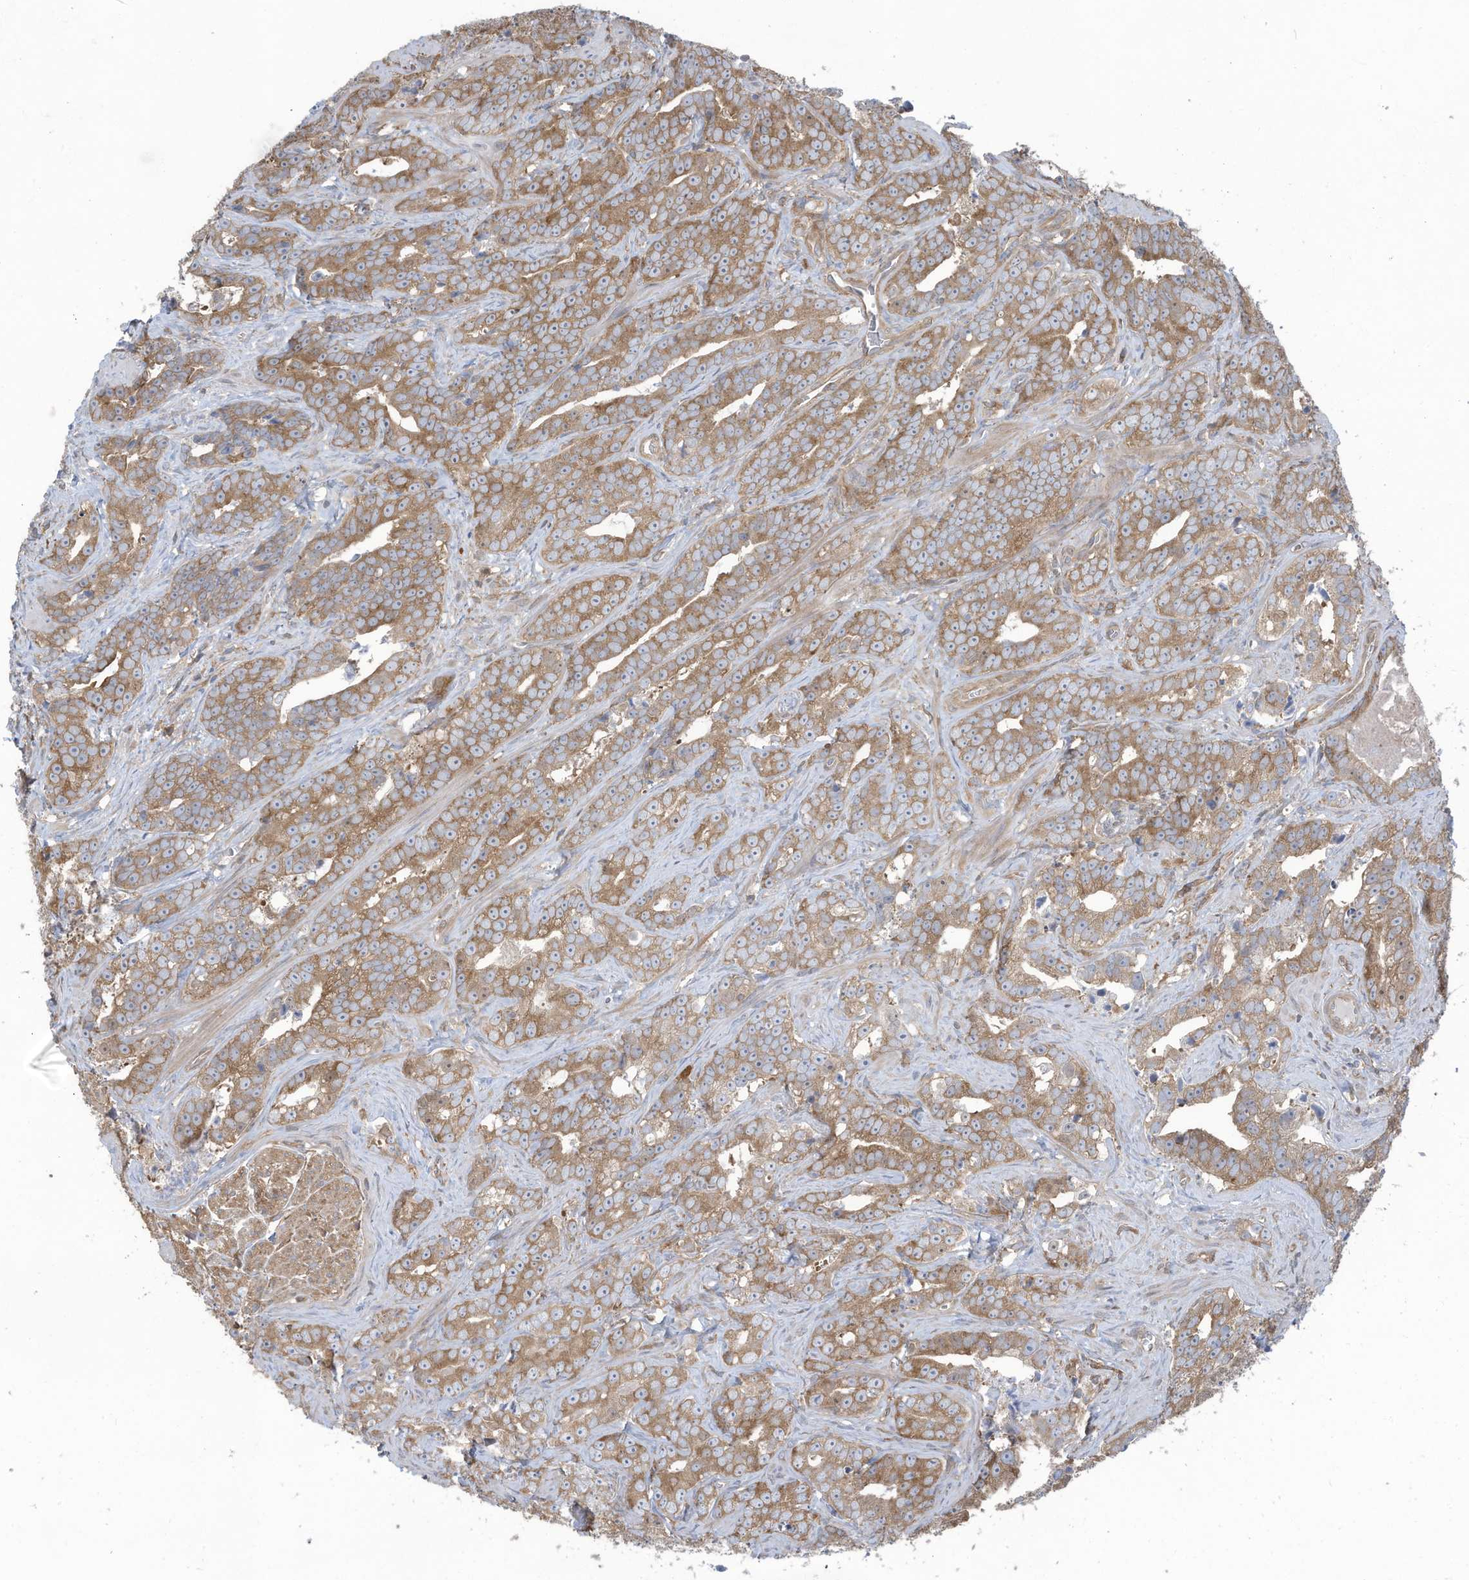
{"staining": {"intensity": "moderate", "quantity": ">75%", "location": "cytoplasmic/membranous,nuclear"}, "tissue": "prostate cancer", "cell_type": "Tumor cells", "image_type": "cancer", "snomed": [{"axis": "morphology", "description": "Adenocarcinoma, High grade"}, {"axis": "topography", "description": "Prostate"}], "caption": "High-power microscopy captured an immunohistochemistry micrograph of prostate cancer (high-grade adenocarcinoma), revealing moderate cytoplasmic/membranous and nuclear staining in about >75% of tumor cells.", "gene": "OLA1", "patient": {"sex": "male", "age": 62}}